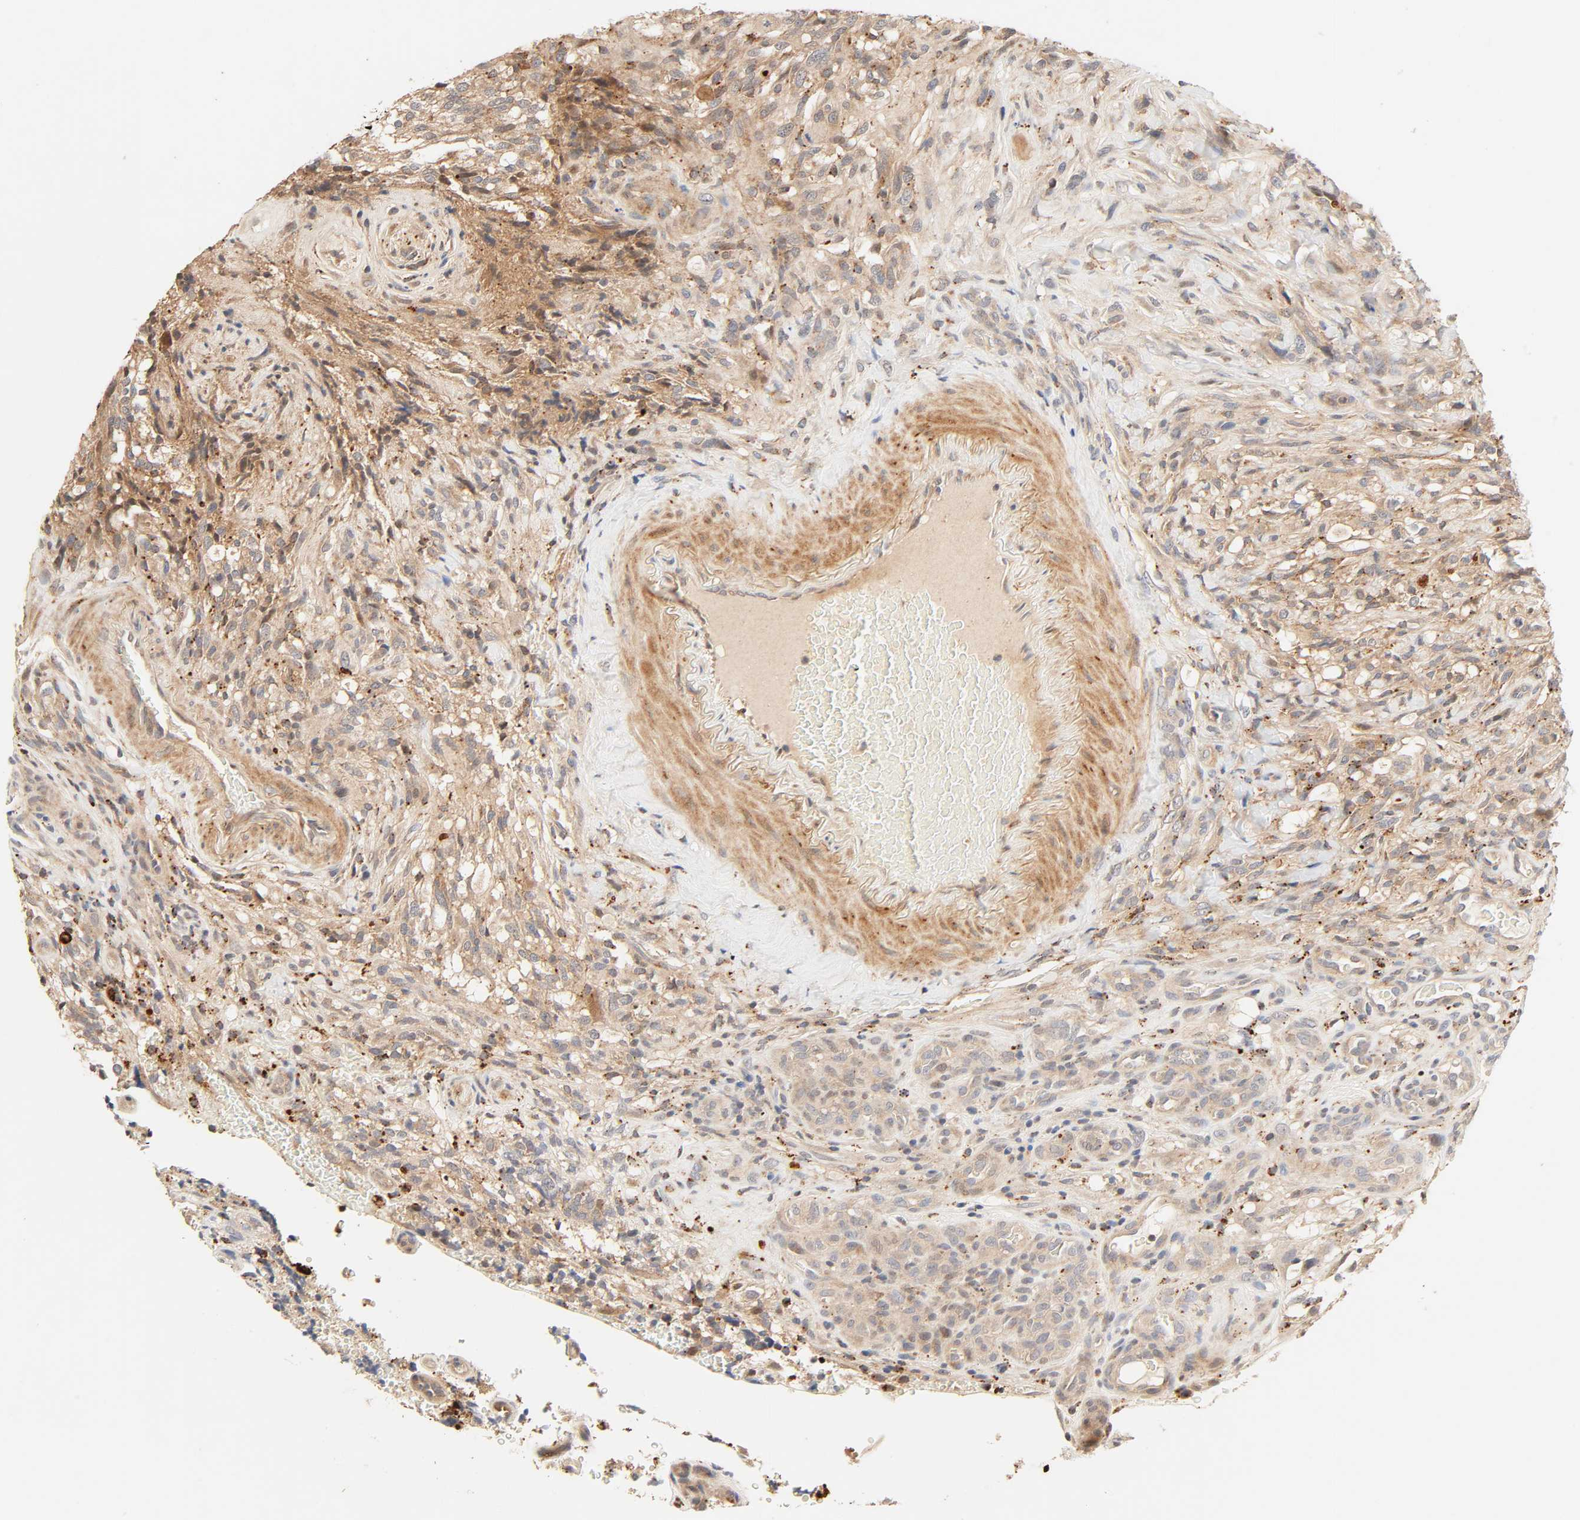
{"staining": {"intensity": "moderate", "quantity": ">75%", "location": "cytoplasmic/membranous"}, "tissue": "glioma", "cell_type": "Tumor cells", "image_type": "cancer", "snomed": [{"axis": "morphology", "description": "Normal tissue, NOS"}, {"axis": "morphology", "description": "Glioma, malignant, High grade"}, {"axis": "topography", "description": "Cerebral cortex"}], "caption": "DAB (3,3'-diaminobenzidine) immunohistochemical staining of human malignant glioma (high-grade) shows moderate cytoplasmic/membranous protein positivity in about >75% of tumor cells.", "gene": "MAPK6", "patient": {"sex": "male", "age": 75}}